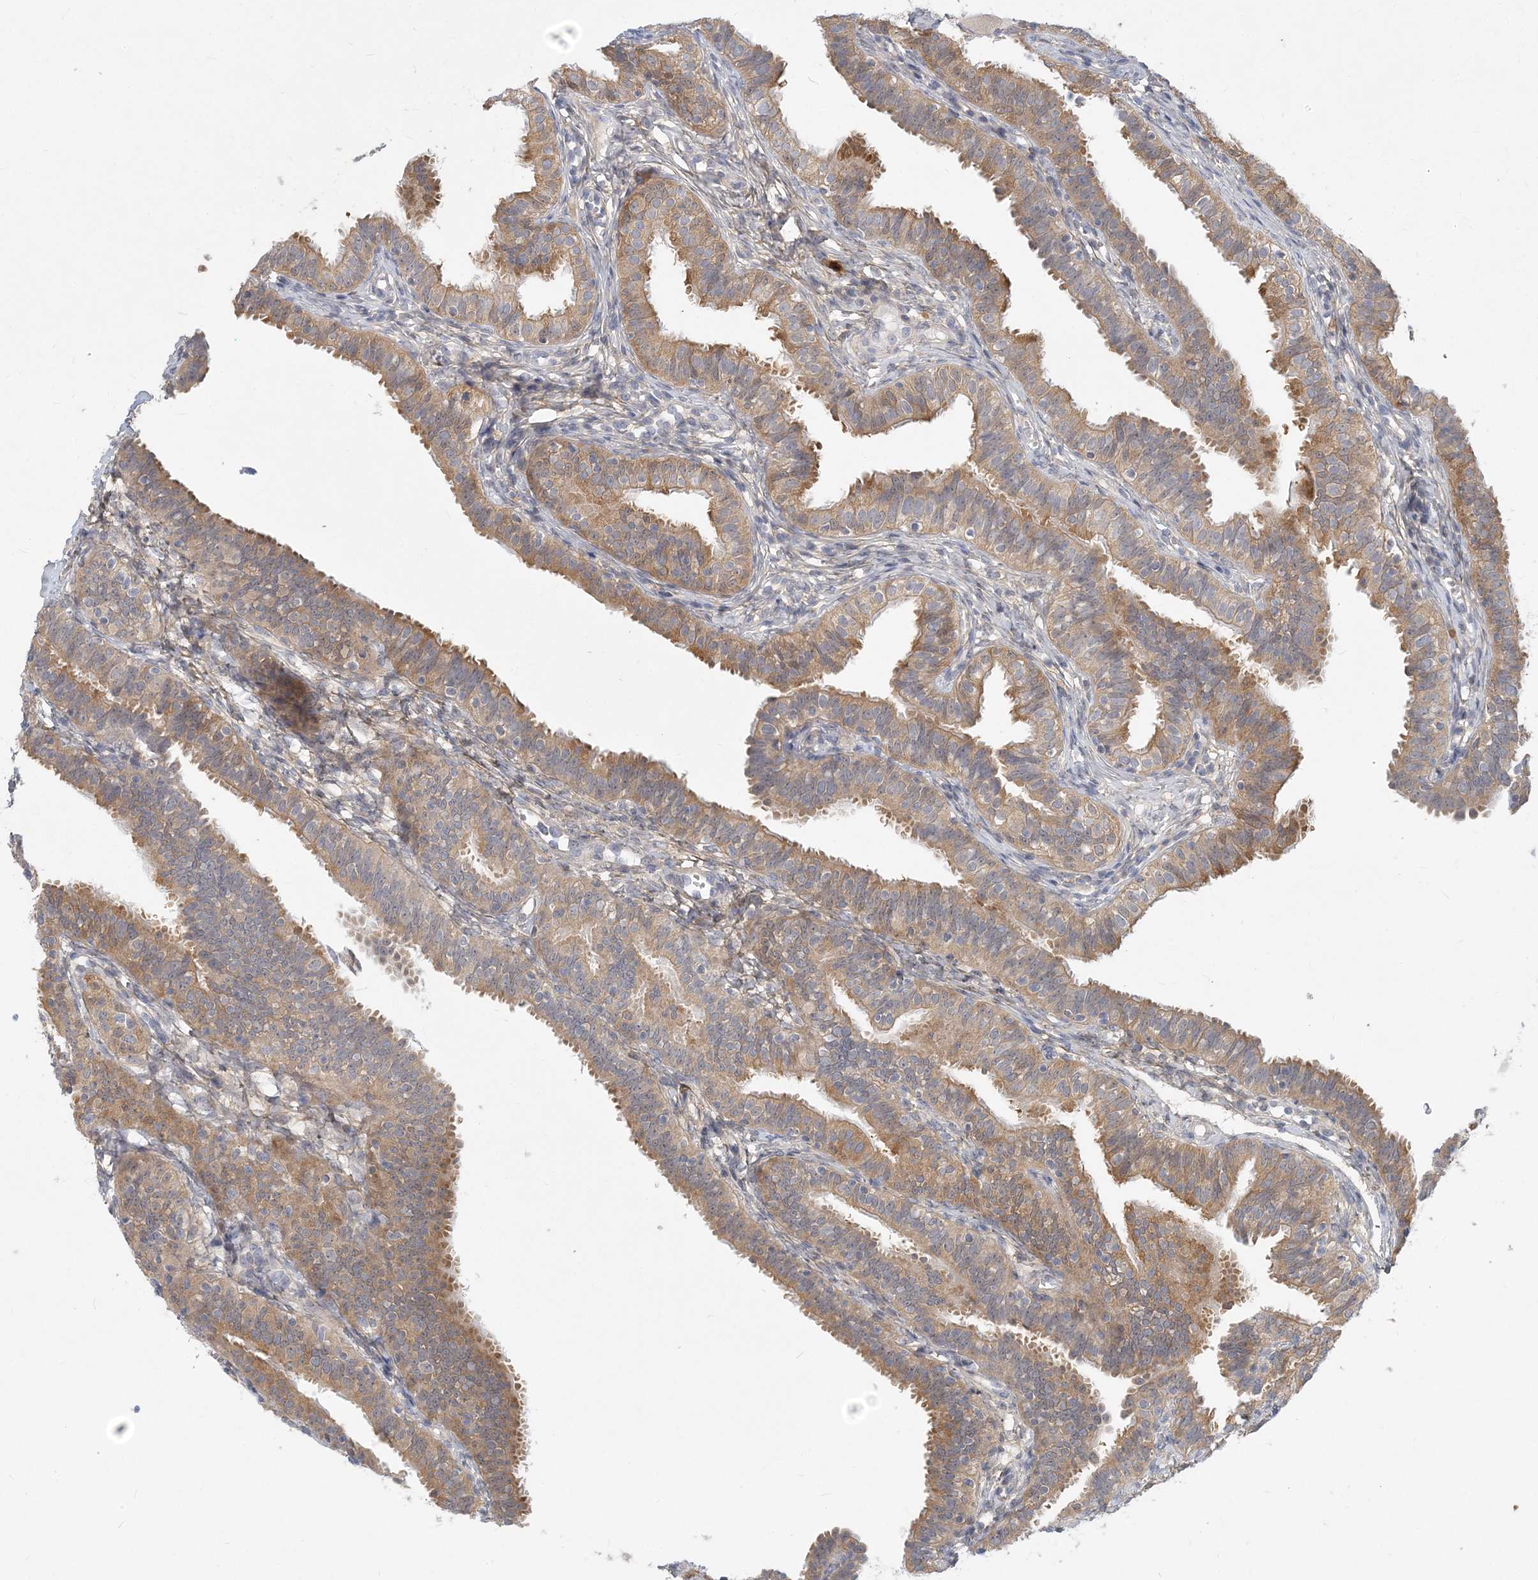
{"staining": {"intensity": "moderate", "quantity": "25%-75%", "location": "cytoplasmic/membranous"}, "tissue": "fallopian tube", "cell_type": "Glandular cells", "image_type": "normal", "snomed": [{"axis": "morphology", "description": "Normal tissue, NOS"}, {"axis": "topography", "description": "Fallopian tube"}], "caption": "Protein expression analysis of benign fallopian tube demonstrates moderate cytoplasmic/membranous staining in about 25%-75% of glandular cells.", "gene": "GMPPA", "patient": {"sex": "female", "age": 35}}